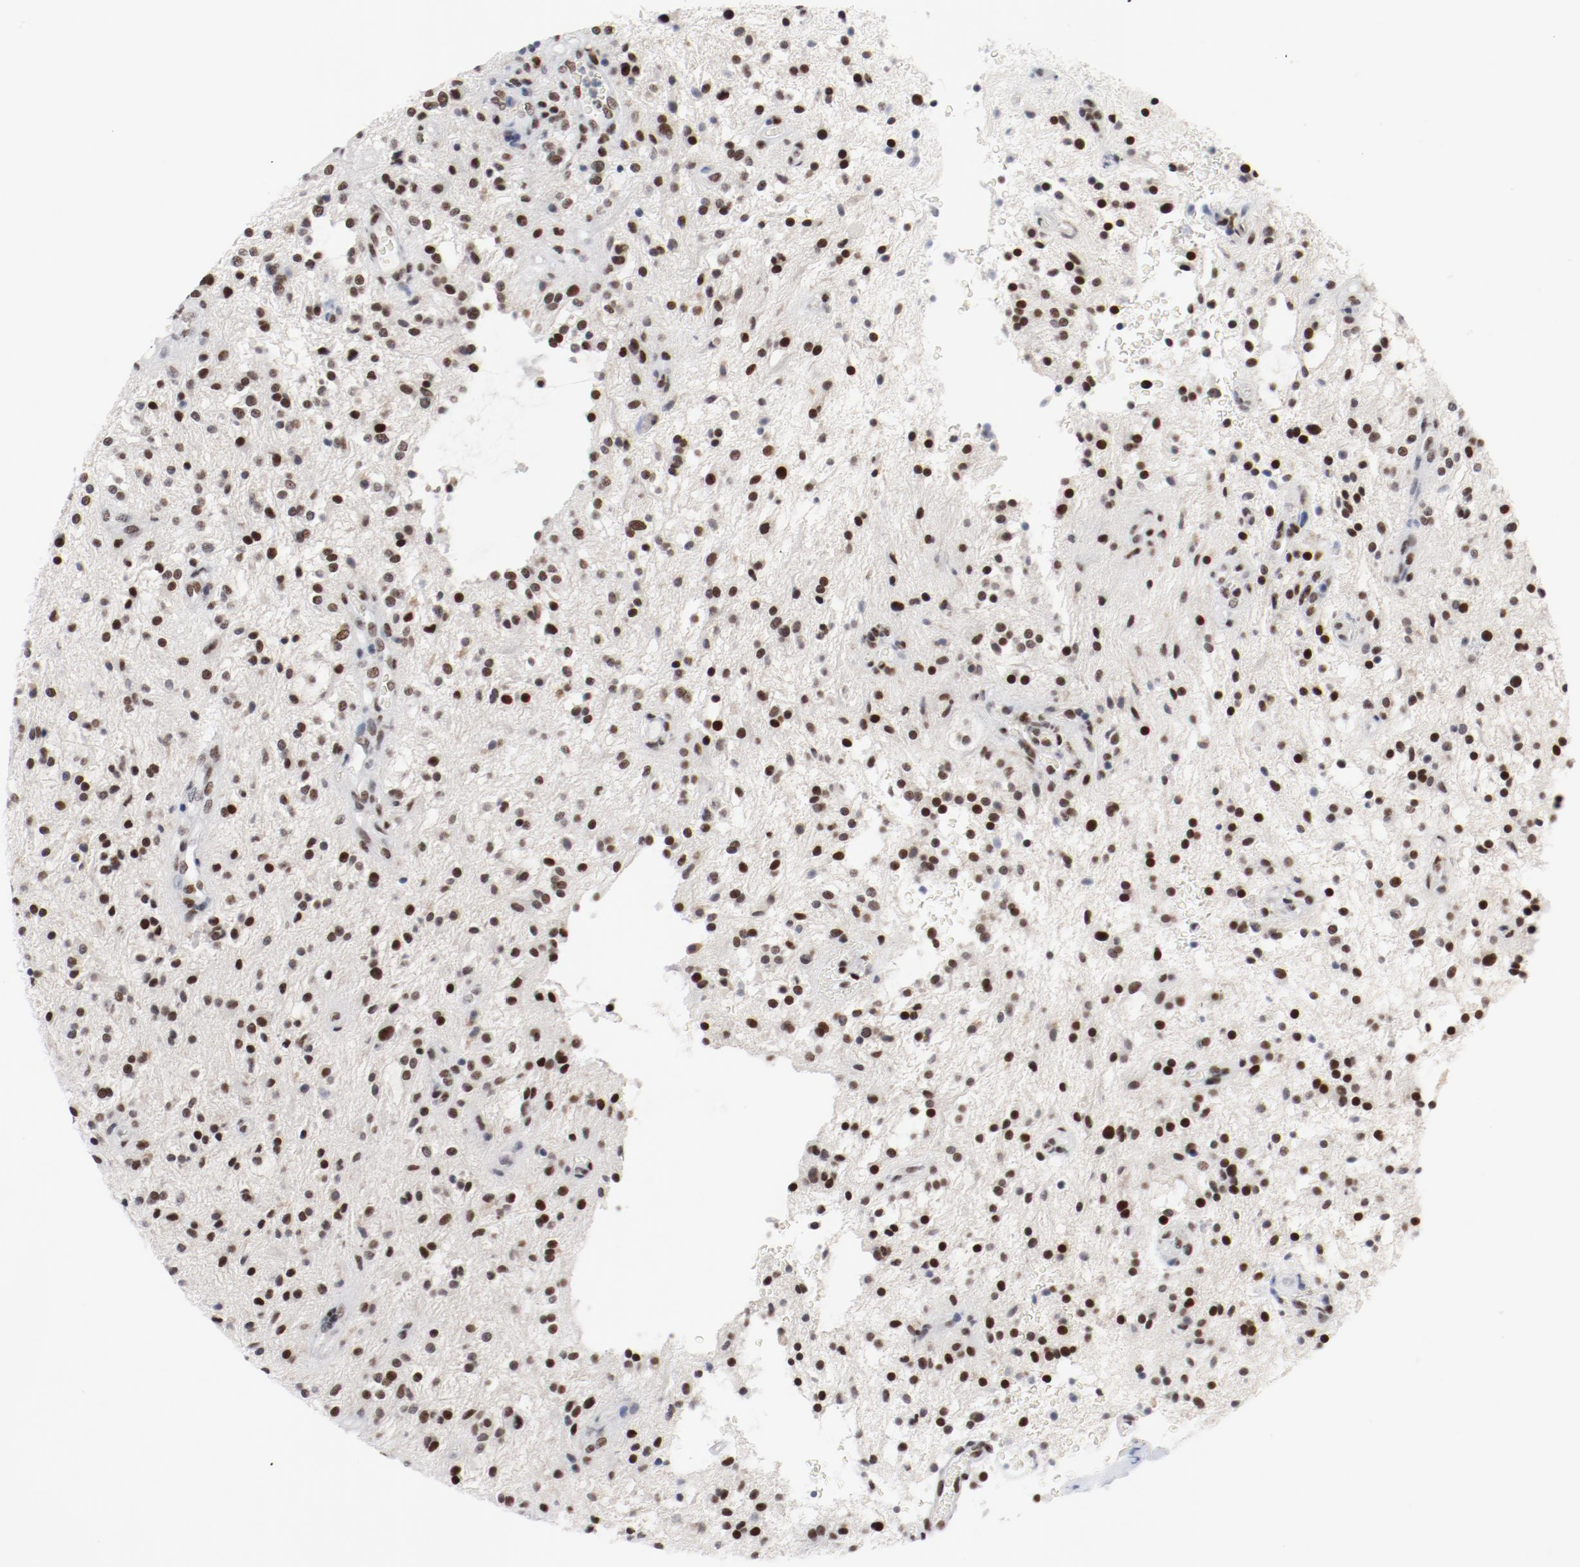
{"staining": {"intensity": "strong", "quantity": ">75%", "location": "nuclear"}, "tissue": "glioma", "cell_type": "Tumor cells", "image_type": "cancer", "snomed": [{"axis": "morphology", "description": "Glioma, malignant, NOS"}, {"axis": "topography", "description": "Cerebellum"}], "caption": "Tumor cells reveal strong nuclear expression in about >75% of cells in glioma (malignant). (DAB IHC, brown staining for protein, blue staining for nuclei).", "gene": "ARNT", "patient": {"sex": "female", "age": 10}}